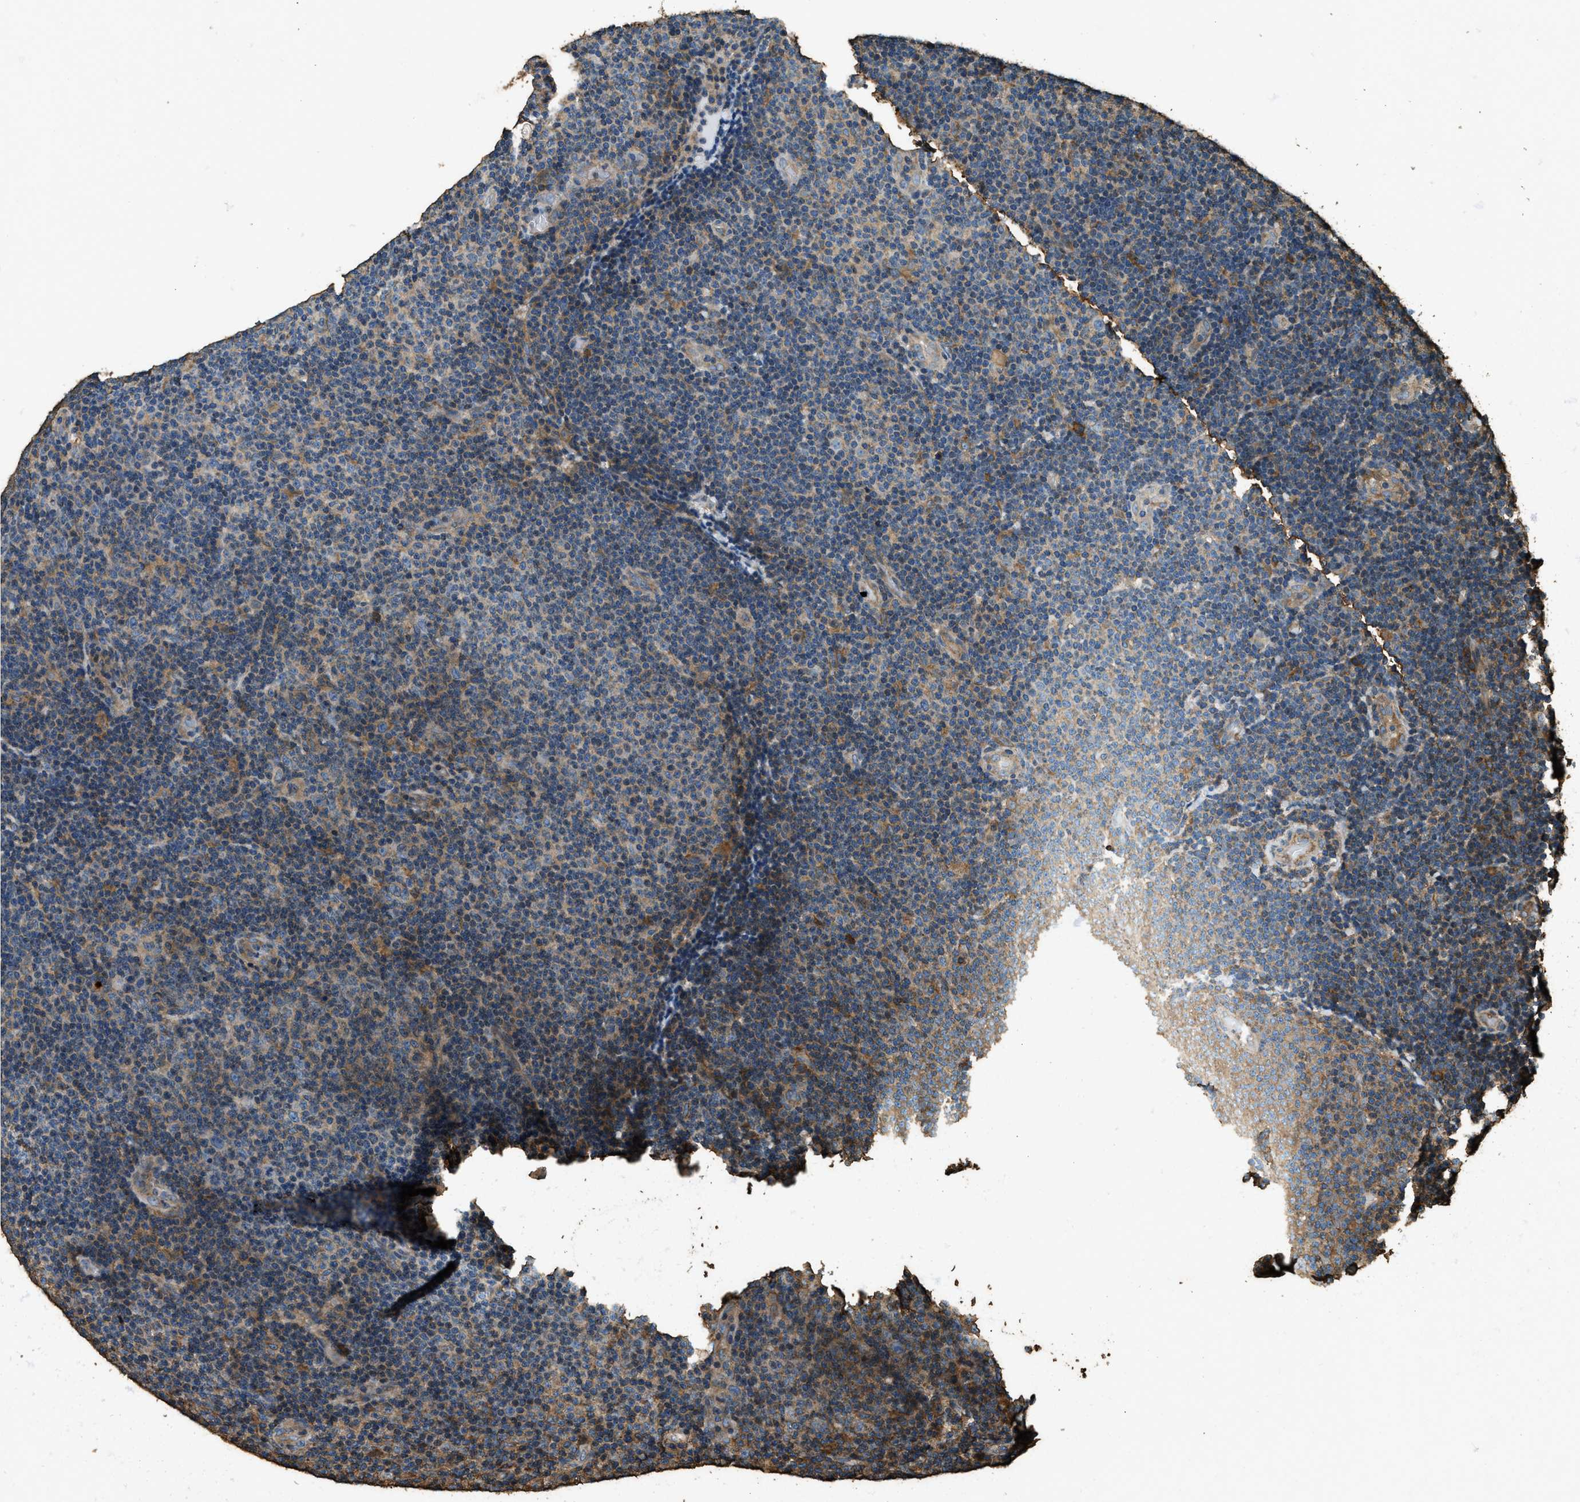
{"staining": {"intensity": "moderate", "quantity": "<25%", "location": "cytoplasmic/membranous"}, "tissue": "lymphoma", "cell_type": "Tumor cells", "image_type": "cancer", "snomed": [{"axis": "morphology", "description": "Malignant lymphoma, non-Hodgkin's type, Low grade"}, {"axis": "topography", "description": "Lymph node"}], "caption": "Brown immunohistochemical staining in low-grade malignant lymphoma, non-Hodgkin's type displays moderate cytoplasmic/membranous positivity in approximately <25% of tumor cells.", "gene": "ERGIC1", "patient": {"sex": "male", "age": 83}}